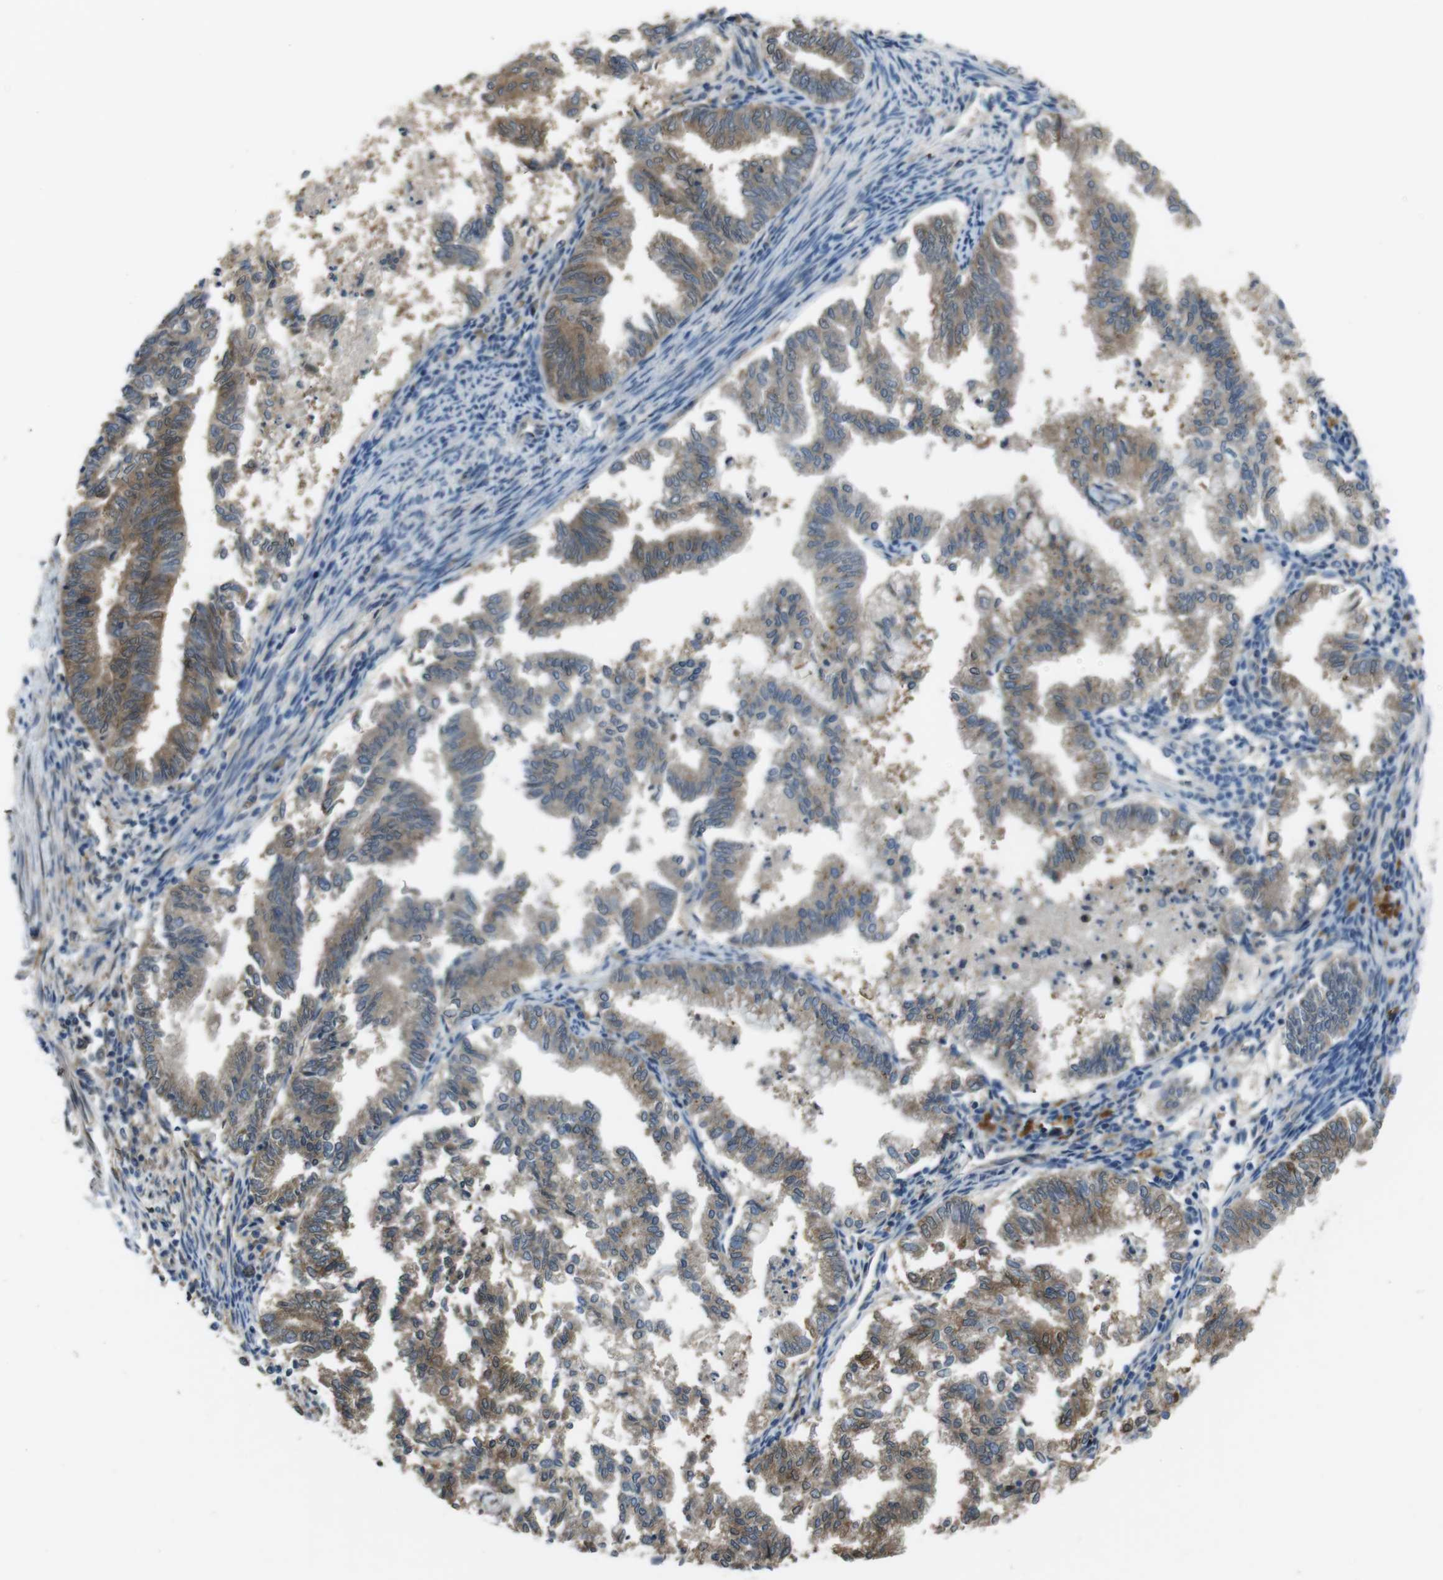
{"staining": {"intensity": "moderate", "quantity": ">75%", "location": "cytoplasmic/membranous"}, "tissue": "endometrial cancer", "cell_type": "Tumor cells", "image_type": "cancer", "snomed": [{"axis": "morphology", "description": "Necrosis, NOS"}, {"axis": "morphology", "description": "Adenocarcinoma, NOS"}, {"axis": "topography", "description": "Endometrium"}], "caption": "IHC staining of endometrial adenocarcinoma, which reveals medium levels of moderate cytoplasmic/membranous expression in about >75% of tumor cells indicating moderate cytoplasmic/membranous protein expression. The staining was performed using DAB (brown) for protein detection and nuclei were counterstained in hematoxylin (blue).", "gene": "RAB6A", "patient": {"sex": "female", "age": 79}}